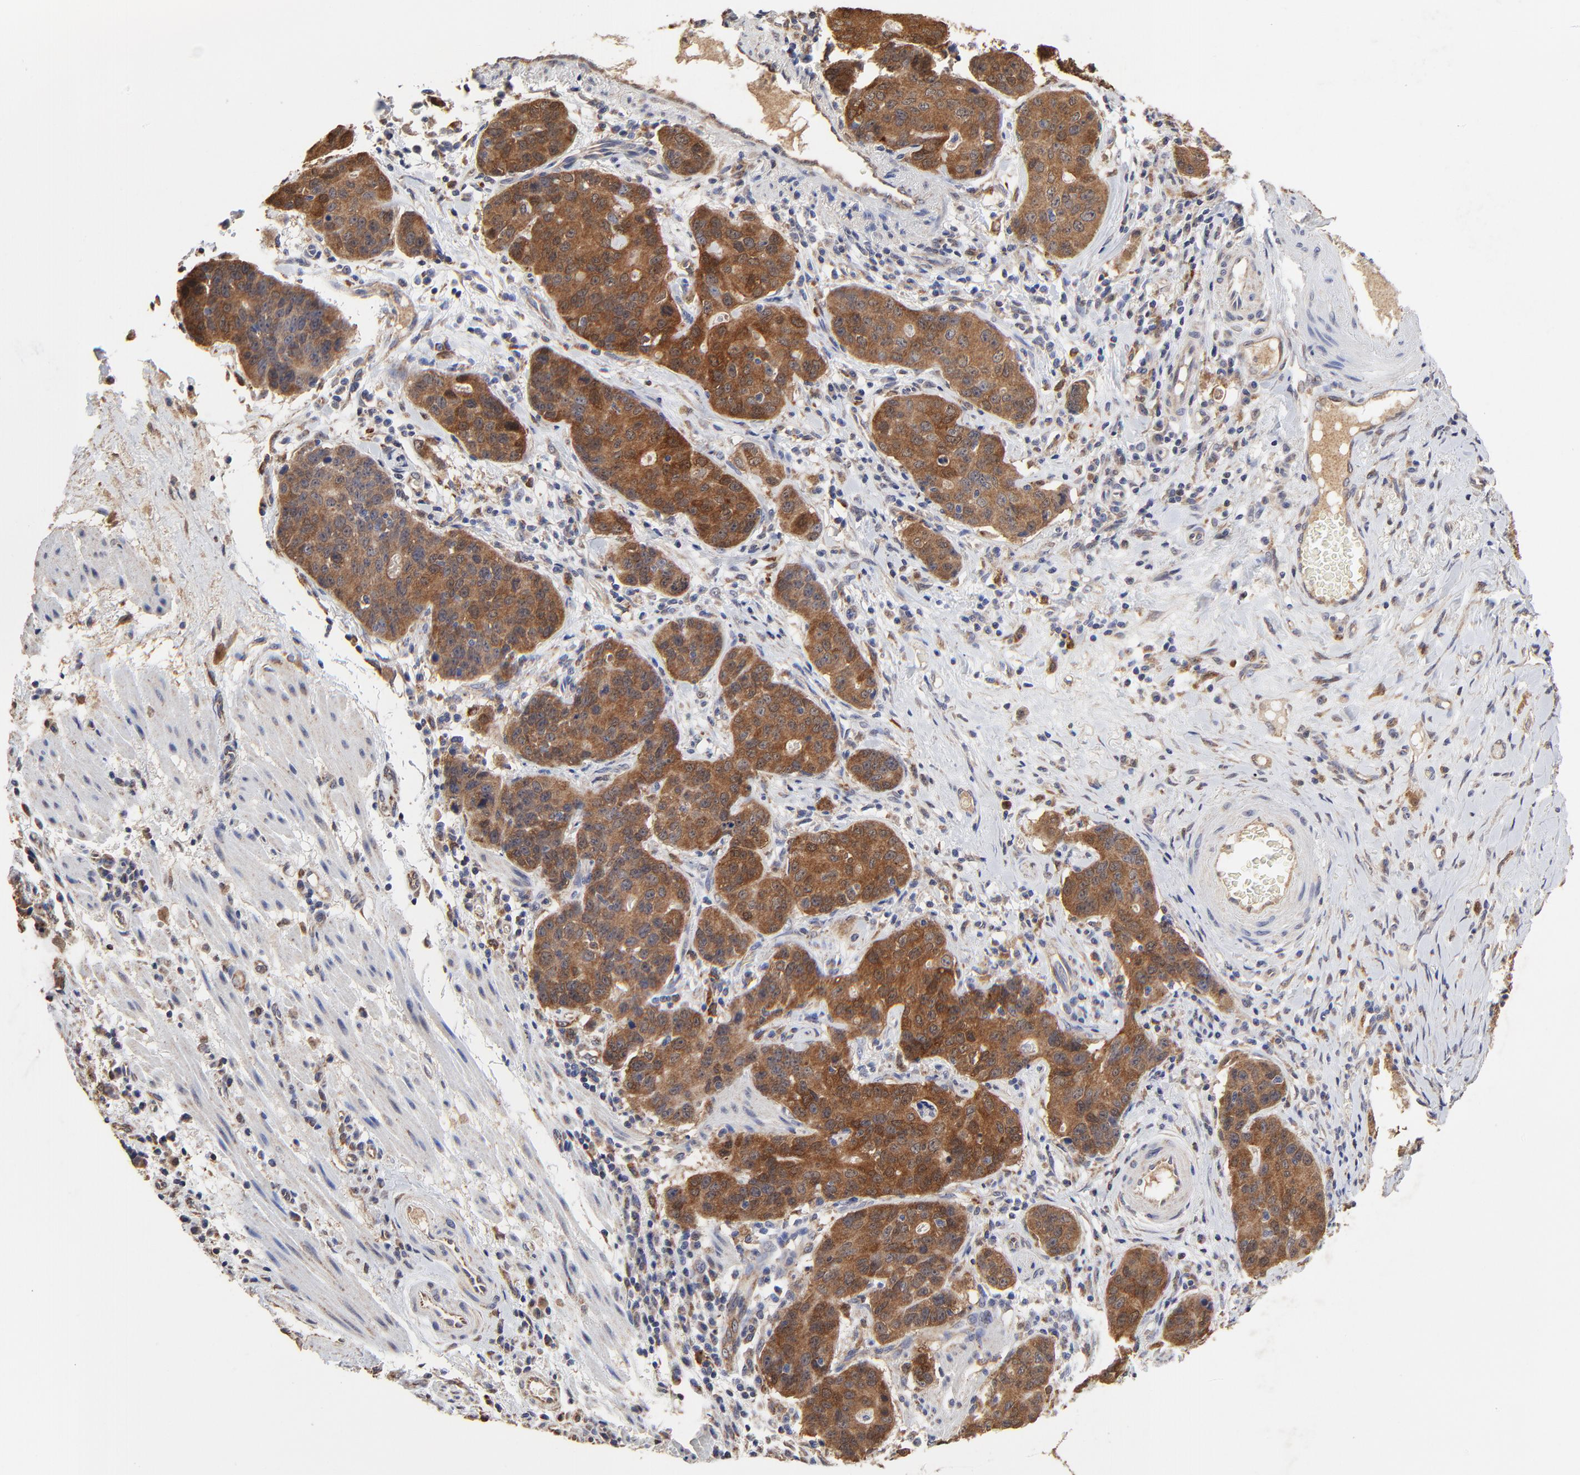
{"staining": {"intensity": "strong", "quantity": ">75%", "location": "cytoplasmic/membranous"}, "tissue": "stomach cancer", "cell_type": "Tumor cells", "image_type": "cancer", "snomed": [{"axis": "morphology", "description": "Adenocarcinoma, NOS"}, {"axis": "topography", "description": "Esophagus"}, {"axis": "topography", "description": "Stomach"}], "caption": "DAB immunohistochemical staining of stomach cancer (adenocarcinoma) demonstrates strong cytoplasmic/membranous protein expression in about >75% of tumor cells.", "gene": "LGALS3", "patient": {"sex": "male", "age": 74}}